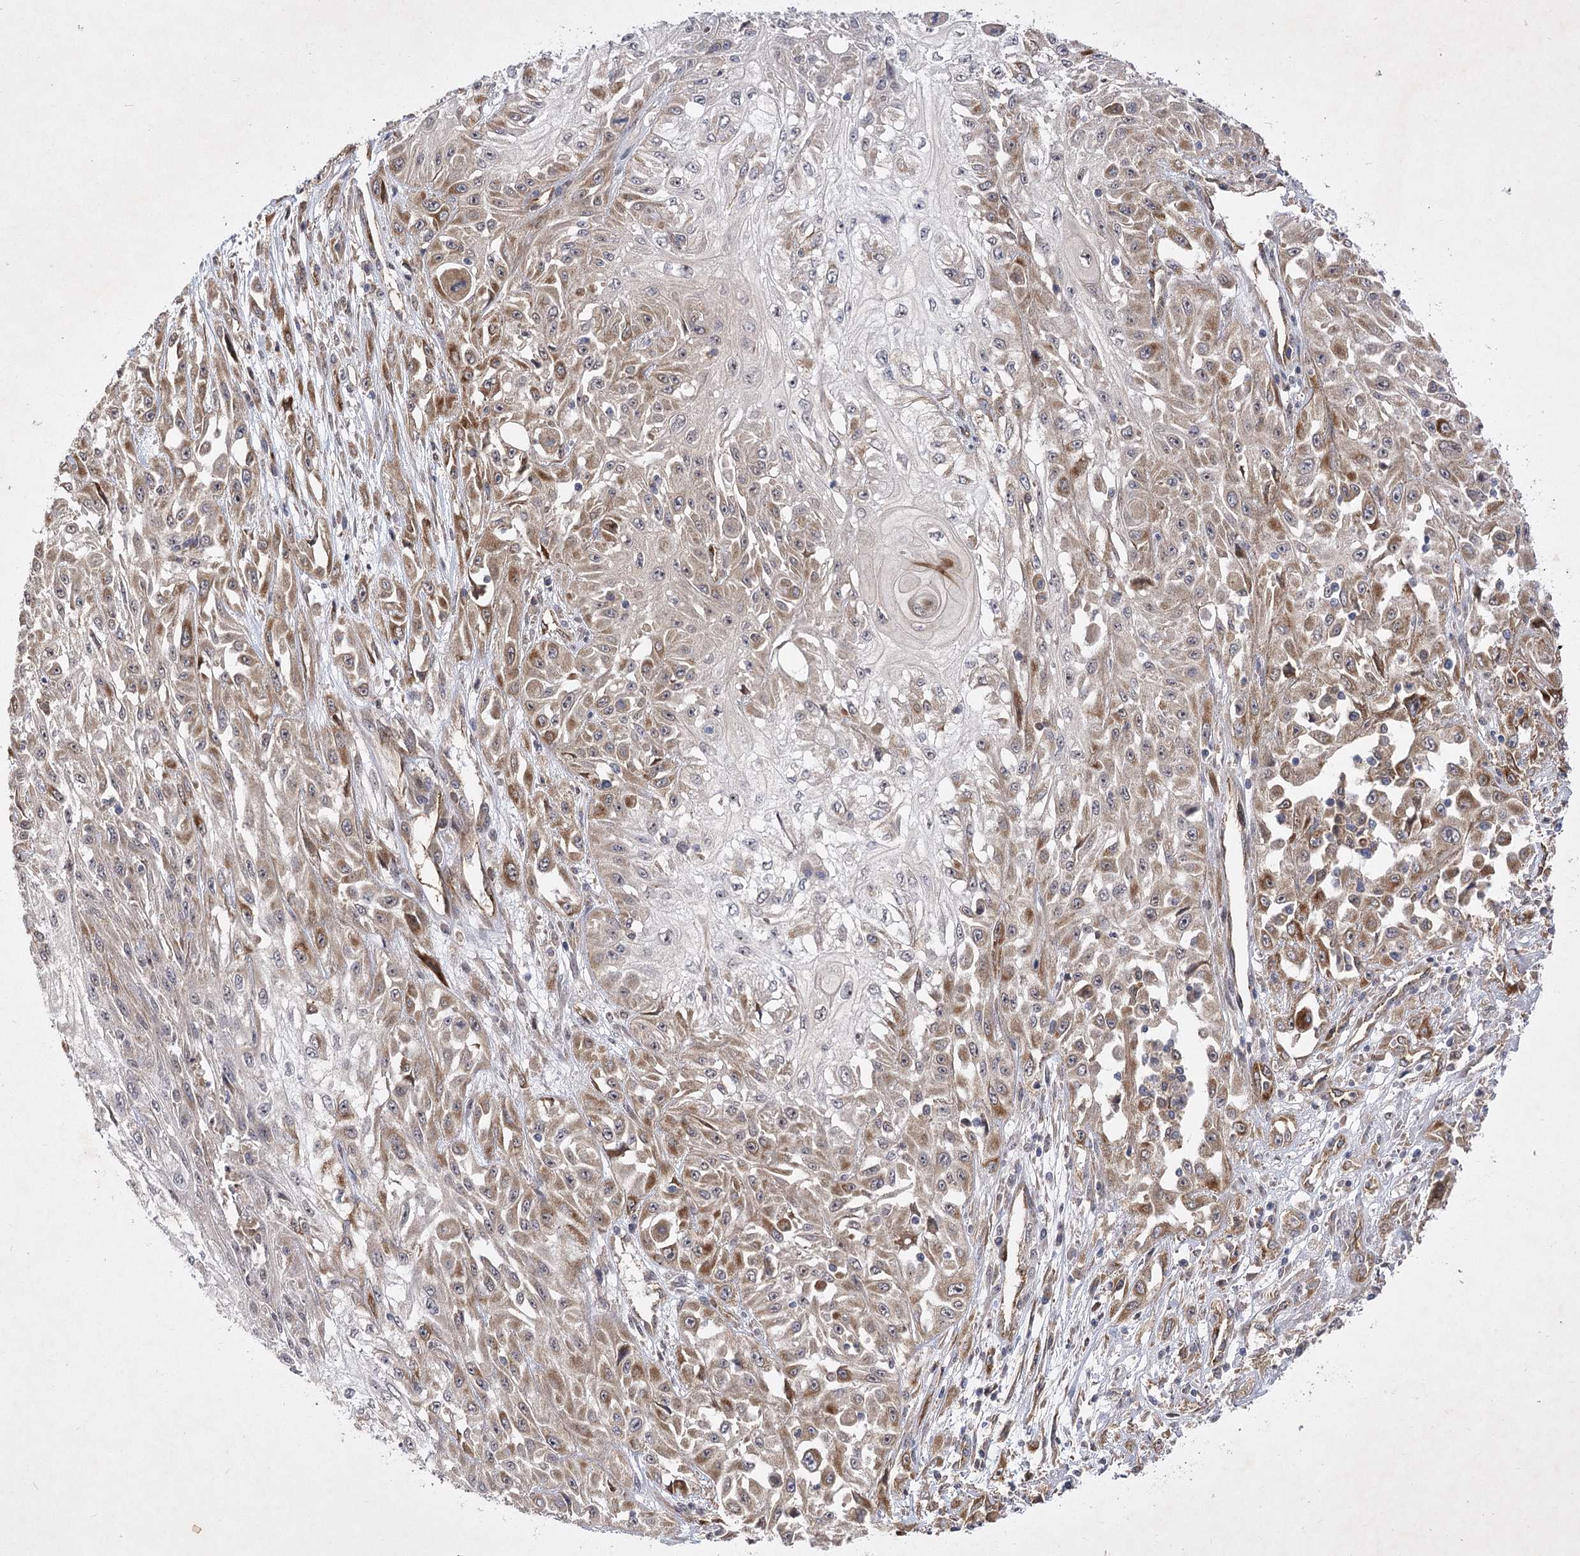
{"staining": {"intensity": "moderate", "quantity": "25%-75%", "location": "cytoplasmic/membranous"}, "tissue": "skin cancer", "cell_type": "Tumor cells", "image_type": "cancer", "snomed": [{"axis": "morphology", "description": "Squamous cell carcinoma, NOS"}, {"axis": "morphology", "description": "Squamous cell carcinoma, metastatic, NOS"}, {"axis": "topography", "description": "Skin"}, {"axis": "topography", "description": "Lymph node"}], "caption": "There is medium levels of moderate cytoplasmic/membranous positivity in tumor cells of squamous cell carcinoma (skin), as demonstrated by immunohistochemical staining (brown color).", "gene": "ARHGAP31", "patient": {"sex": "male", "age": 75}}